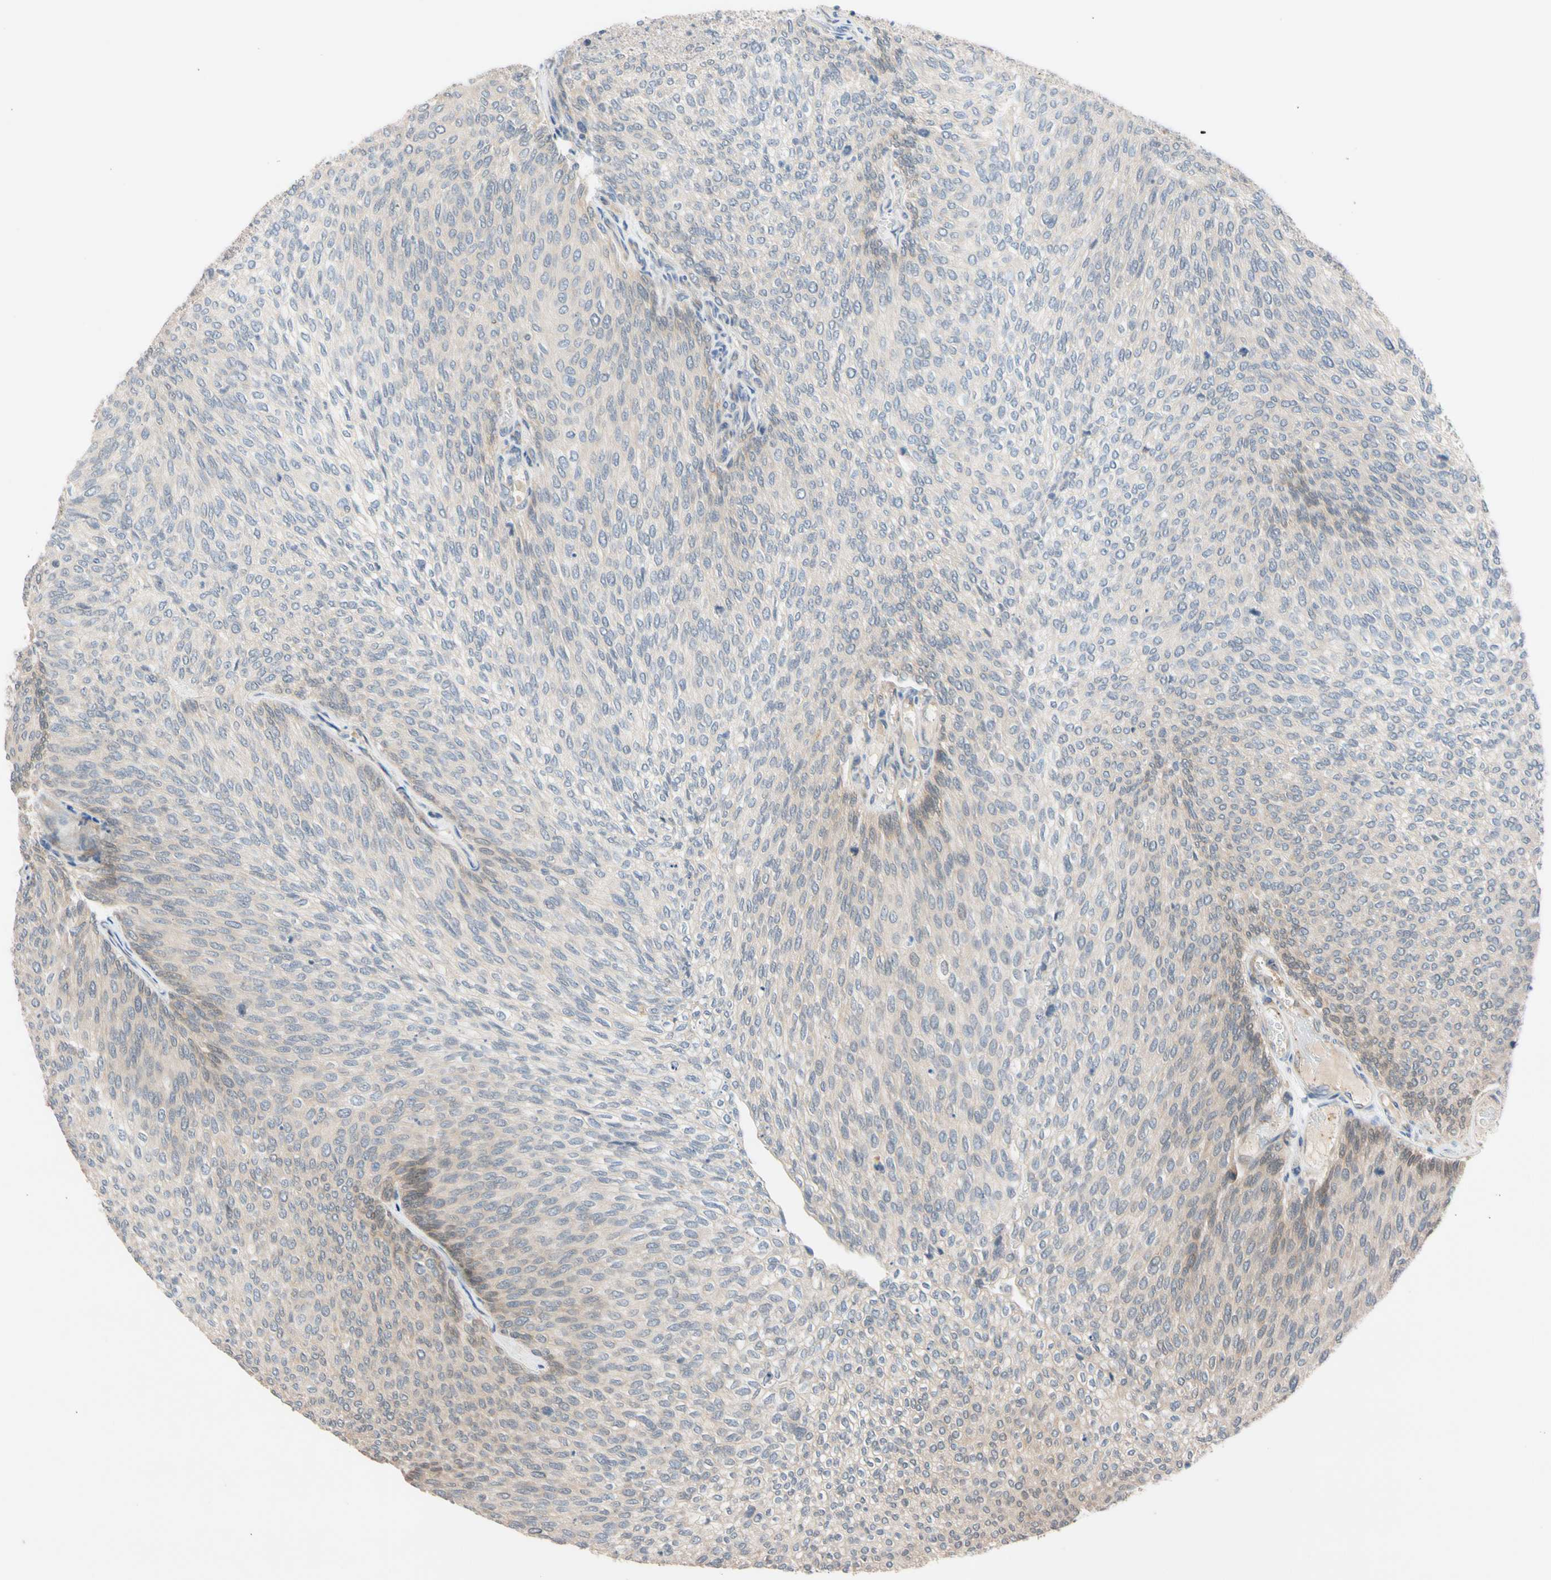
{"staining": {"intensity": "negative", "quantity": "none", "location": "none"}, "tissue": "urothelial cancer", "cell_type": "Tumor cells", "image_type": "cancer", "snomed": [{"axis": "morphology", "description": "Urothelial carcinoma, Low grade"}, {"axis": "topography", "description": "Urinary bladder"}], "caption": "Protein analysis of low-grade urothelial carcinoma displays no significant positivity in tumor cells. (DAB immunohistochemistry (IHC) with hematoxylin counter stain).", "gene": "CNST", "patient": {"sex": "female", "age": 79}}